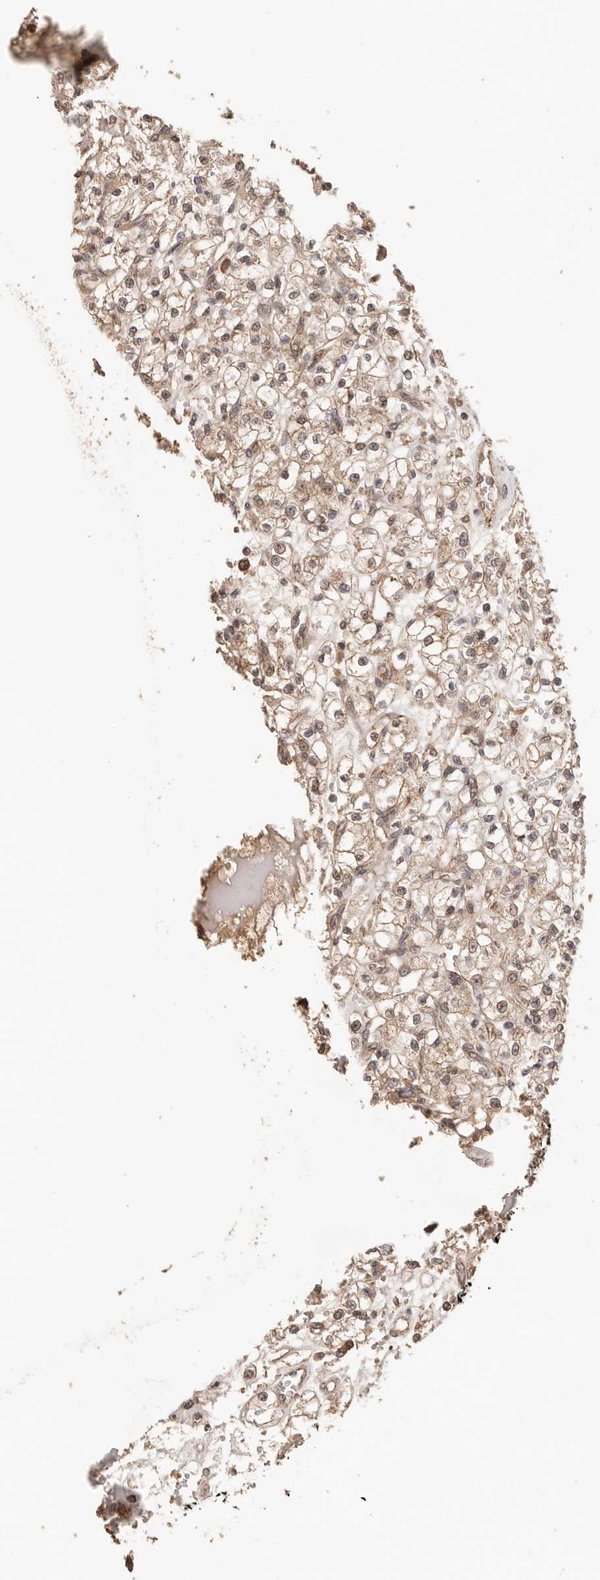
{"staining": {"intensity": "weak", "quantity": ">75%", "location": "cytoplasmic/membranous"}, "tissue": "renal cancer", "cell_type": "Tumor cells", "image_type": "cancer", "snomed": [{"axis": "morphology", "description": "Adenocarcinoma, NOS"}, {"axis": "topography", "description": "Kidney"}], "caption": "Renal adenocarcinoma stained for a protein (brown) displays weak cytoplasmic/membranous positive staining in approximately >75% of tumor cells.", "gene": "AFDN", "patient": {"sex": "female", "age": 59}}